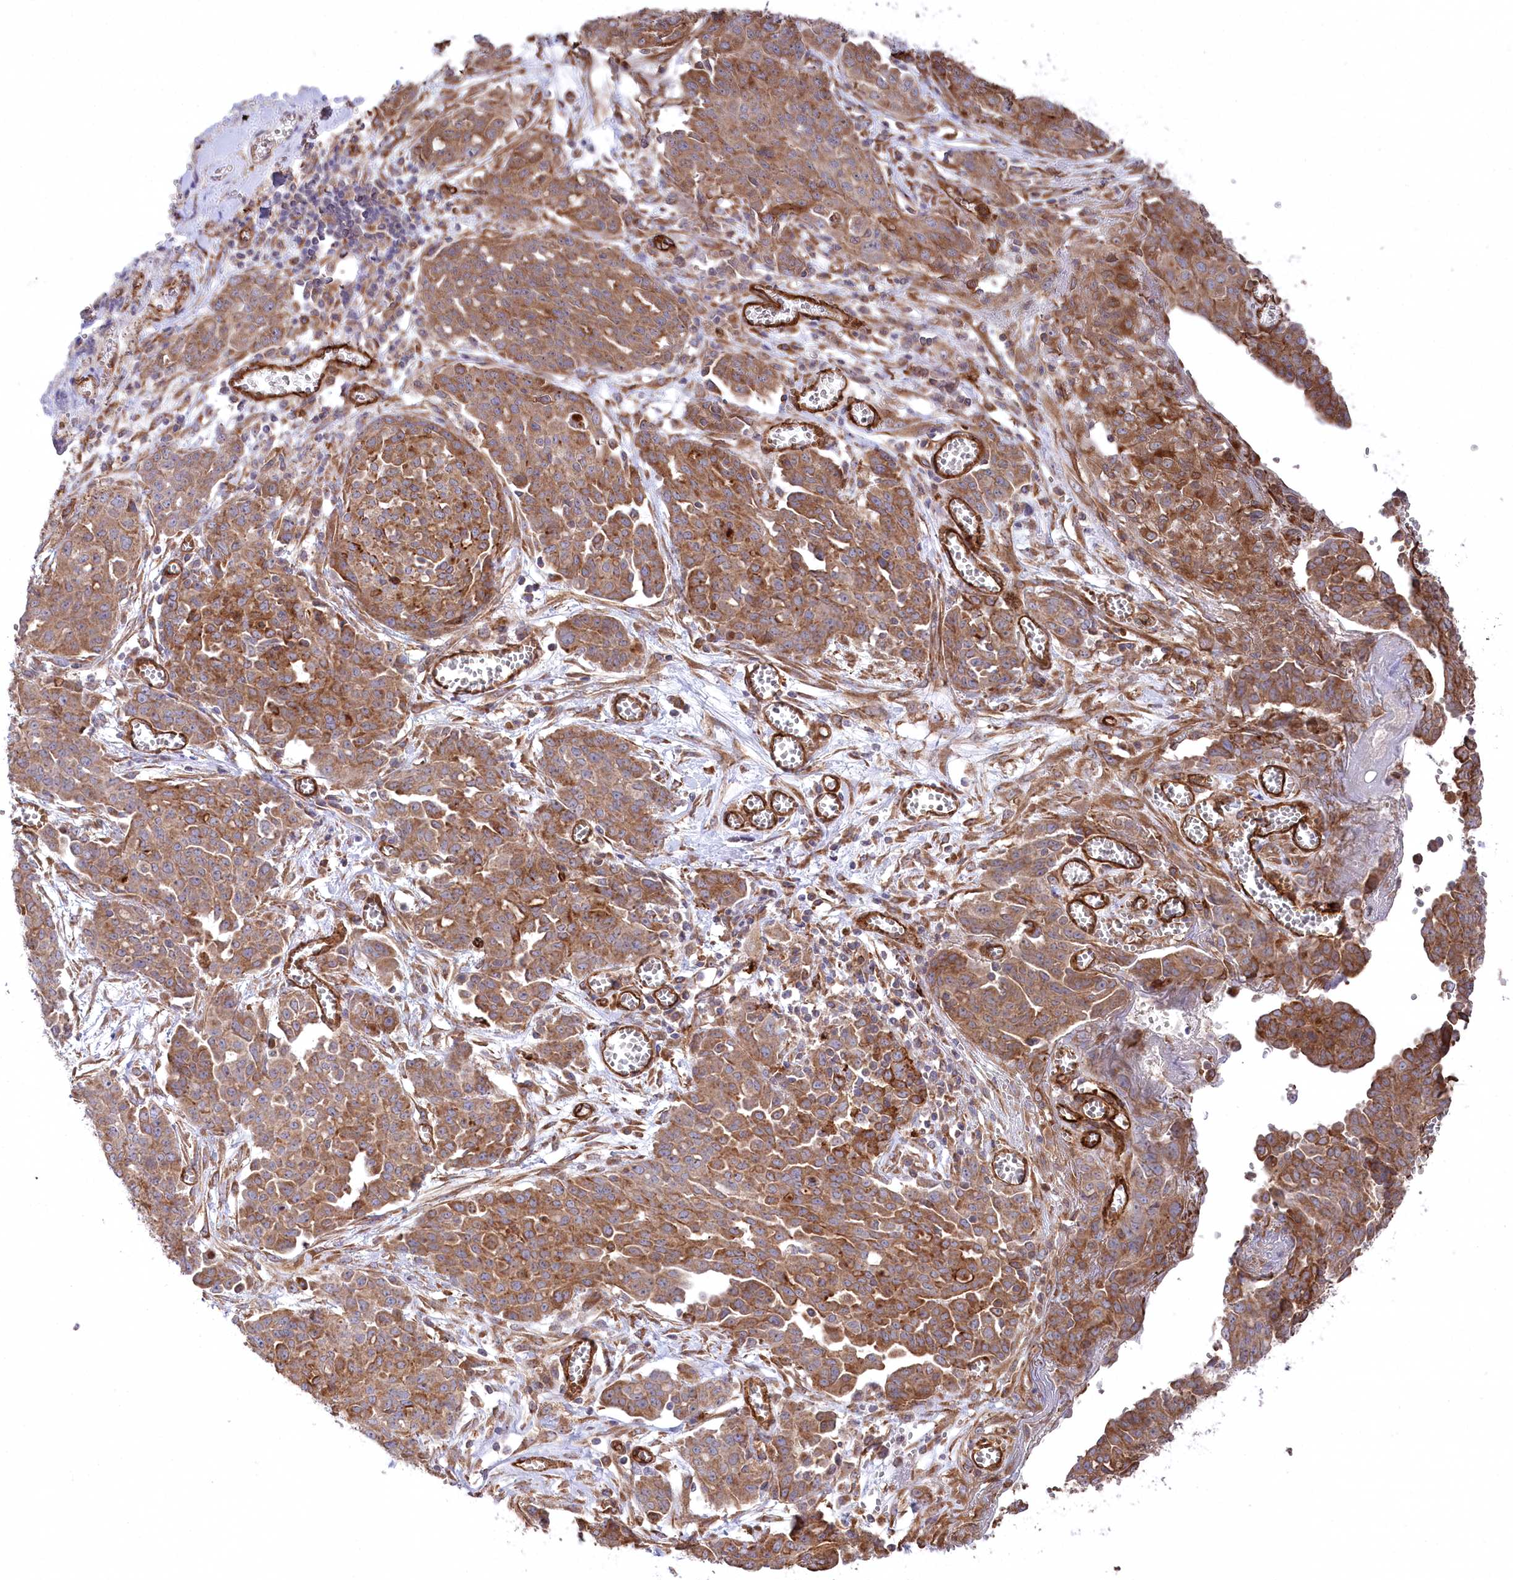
{"staining": {"intensity": "moderate", "quantity": ">75%", "location": "cytoplasmic/membranous"}, "tissue": "ovarian cancer", "cell_type": "Tumor cells", "image_type": "cancer", "snomed": [{"axis": "morphology", "description": "Cystadenocarcinoma, serous, NOS"}, {"axis": "topography", "description": "Soft tissue"}, {"axis": "topography", "description": "Ovary"}], "caption": "Ovarian cancer (serous cystadenocarcinoma) tissue displays moderate cytoplasmic/membranous staining in approximately >75% of tumor cells, visualized by immunohistochemistry.", "gene": "MTPAP", "patient": {"sex": "female", "age": 57}}